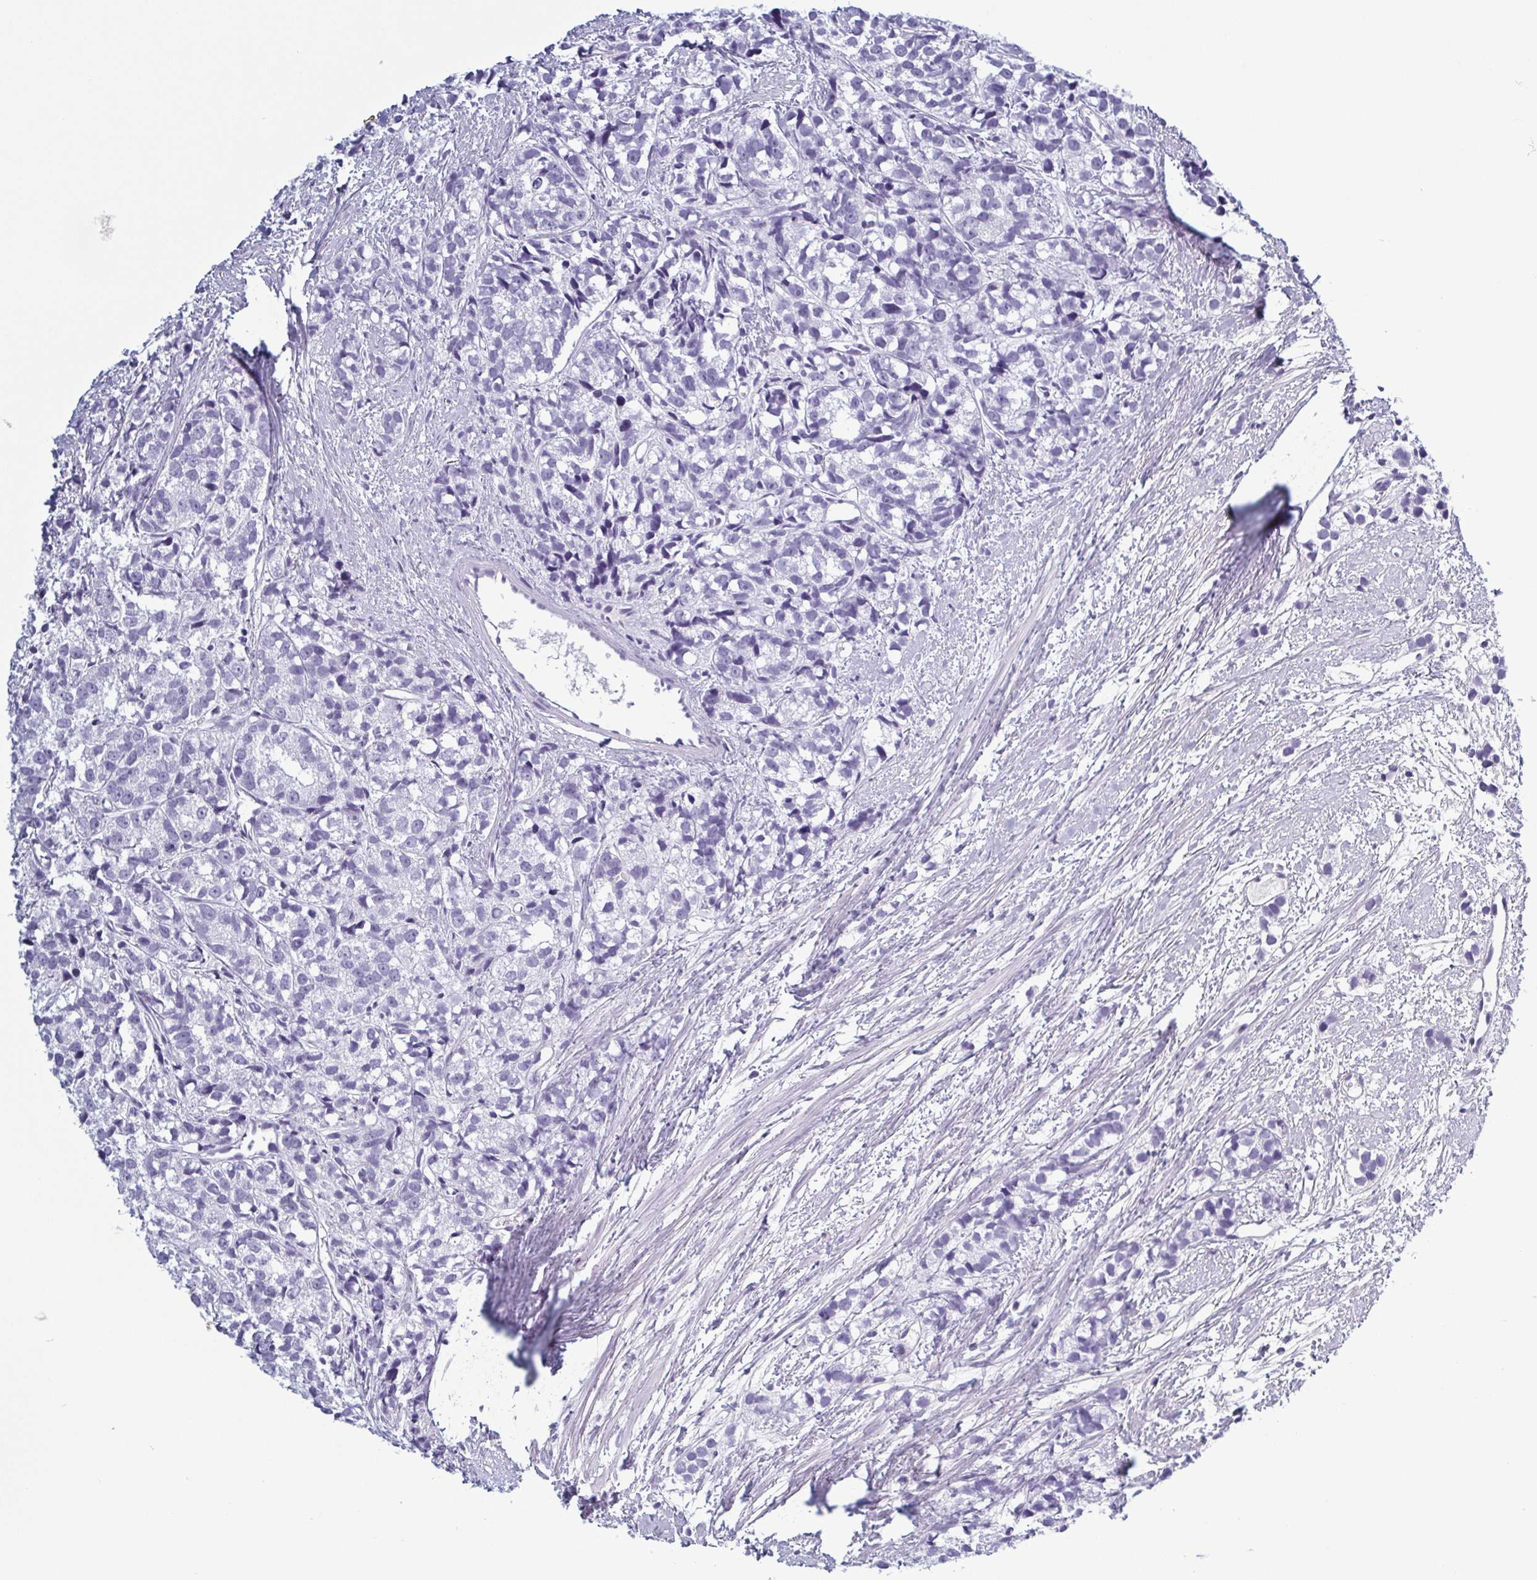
{"staining": {"intensity": "negative", "quantity": "none", "location": "none"}, "tissue": "prostate cancer", "cell_type": "Tumor cells", "image_type": "cancer", "snomed": [{"axis": "morphology", "description": "Adenocarcinoma, High grade"}, {"axis": "topography", "description": "Prostate"}], "caption": "Immunohistochemistry image of human prostate high-grade adenocarcinoma stained for a protein (brown), which exhibits no positivity in tumor cells. Nuclei are stained in blue.", "gene": "KRT10", "patient": {"sex": "male", "age": 77}}